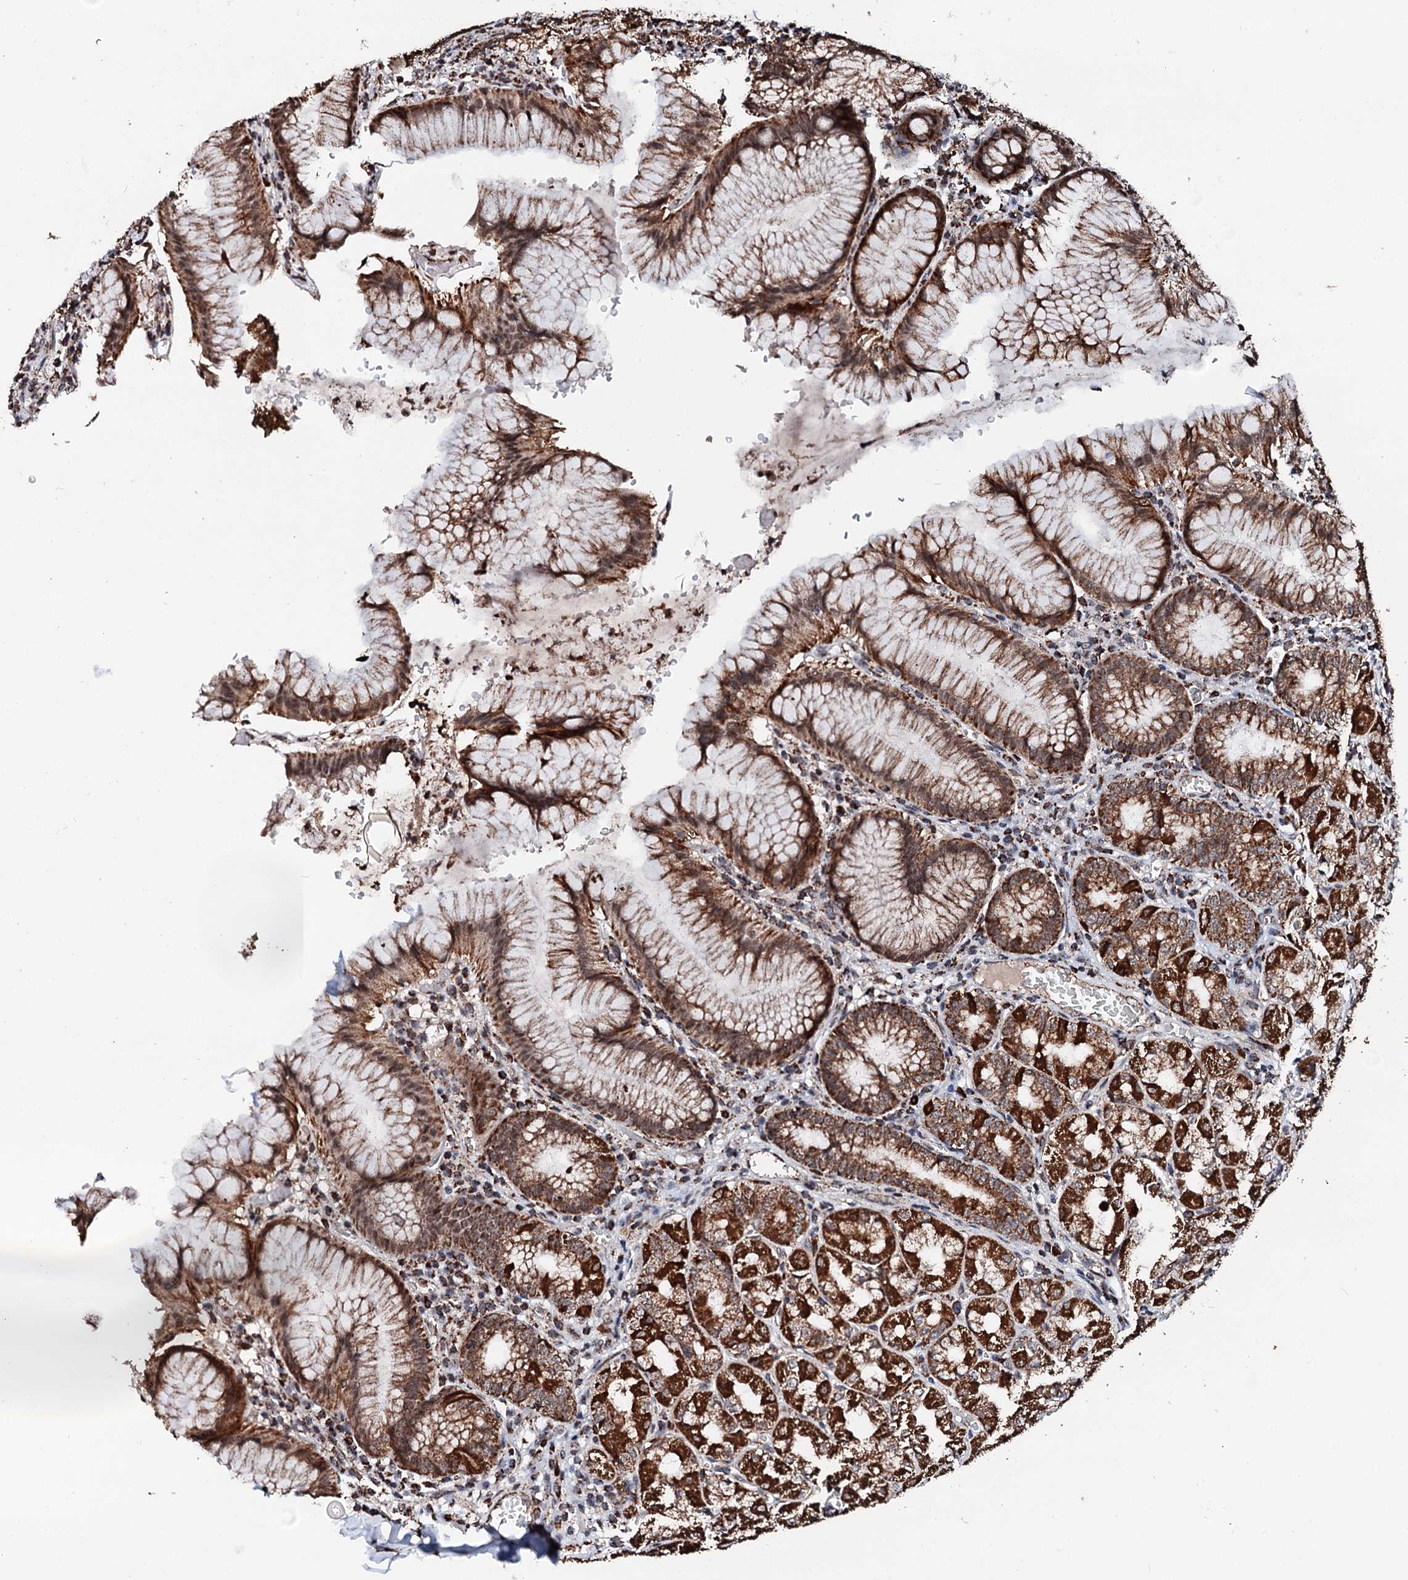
{"staining": {"intensity": "strong", "quantity": ">75%", "location": "cytoplasmic/membranous"}, "tissue": "stomach", "cell_type": "Glandular cells", "image_type": "normal", "snomed": [{"axis": "morphology", "description": "Normal tissue, NOS"}, {"axis": "topography", "description": "Stomach"}], "caption": "Immunohistochemical staining of normal stomach exhibits >75% levels of strong cytoplasmic/membranous protein expression in approximately >75% of glandular cells. The protein of interest is stained brown, and the nuclei are stained in blue (DAB (3,3'-diaminobenzidine) IHC with brightfield microscopy, high magnification).", "gene": "SECISBP2L", "patient": {"sex": "male", "age": 55}}